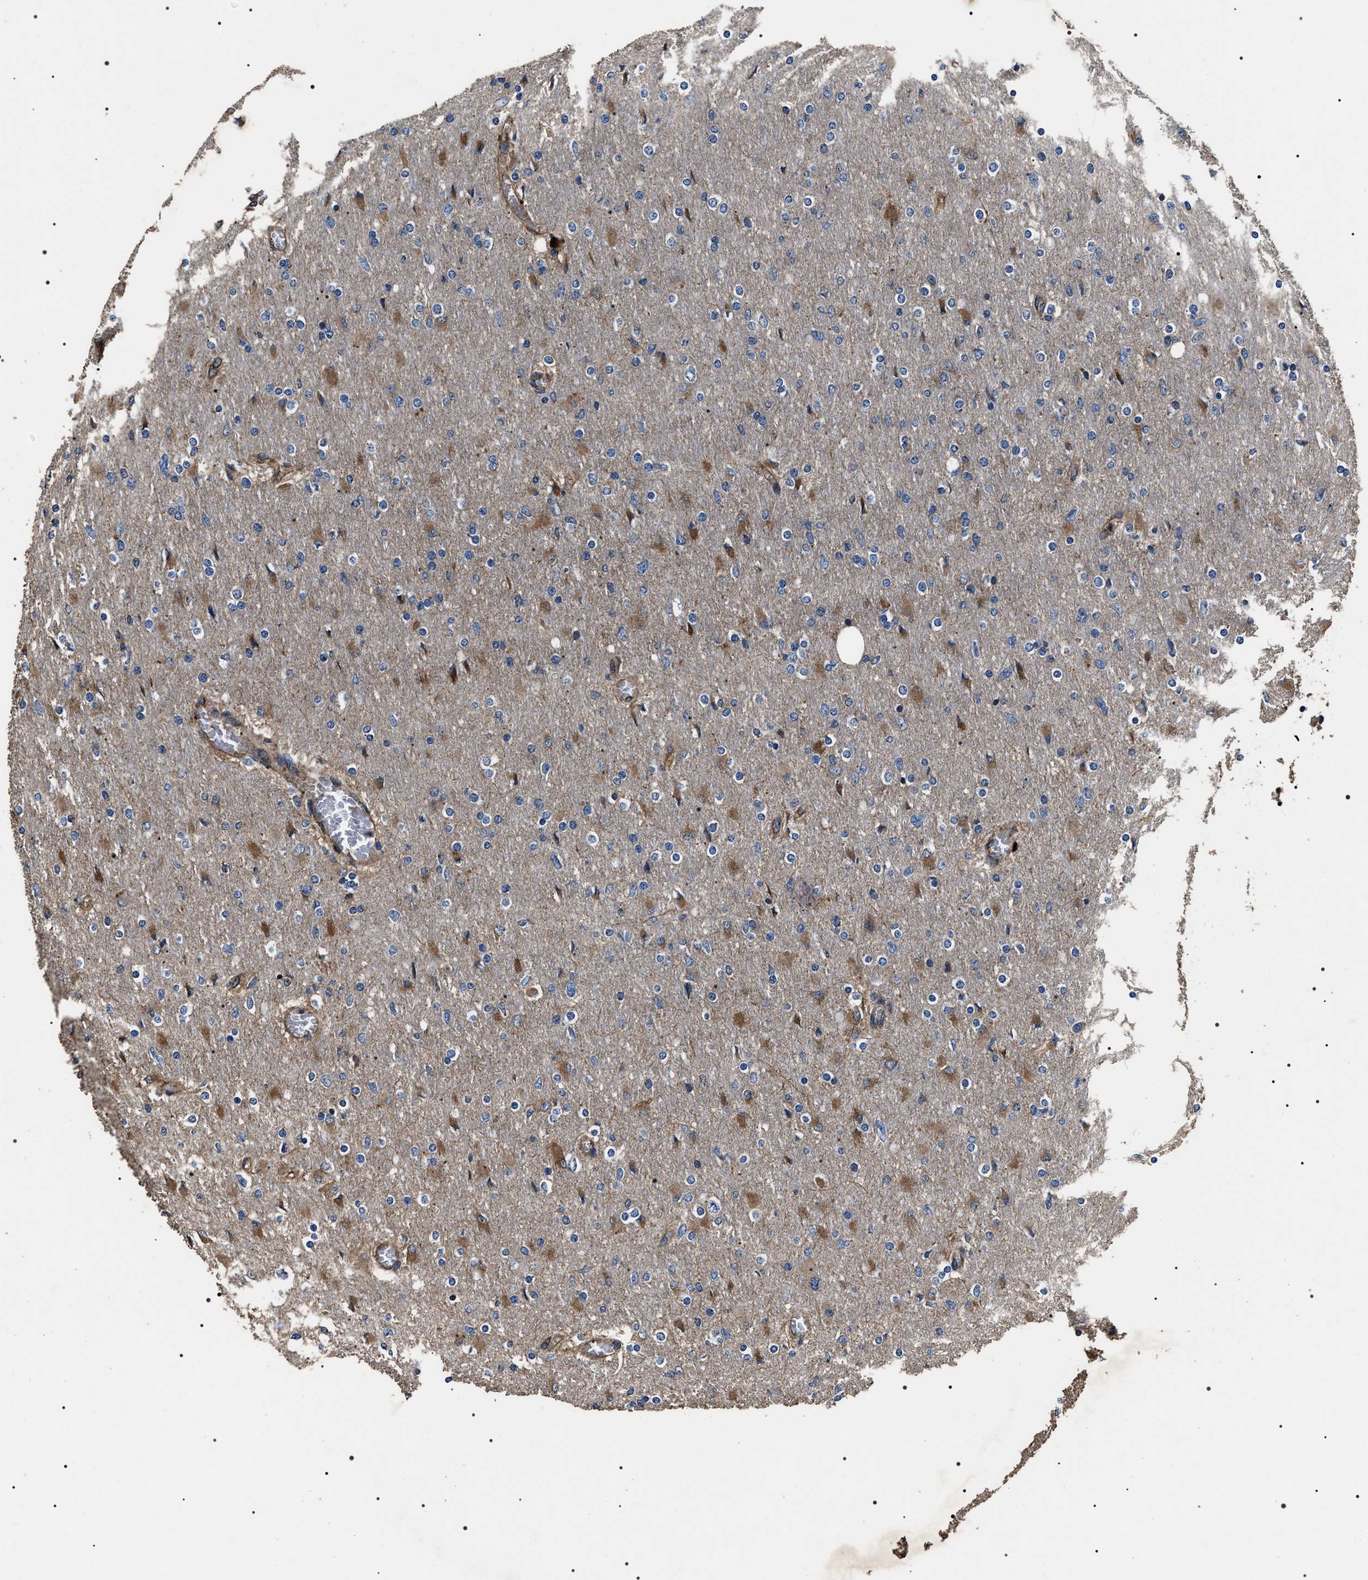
{"staining": {"intensity": "moderate", "quantity": "25%-75%", "location": "cytoplasmic/membranous"}, "tissue": "glioma", "cell_type": "Tumor cells", "image_type": "cancer", "snomed": [{"axis": "morphology", "description": "Glioma, malignant, High grade"}, {"axis": "topography", "description": "Cerebral cortex"}], "caption": "Brown immunohistochemical staining in human malignant high-grade glioma reveals moderate cytoplasmic/membranous expression in approximately 25%-75% of tumor cells. The staining was performed using DAB (3,3'-diaminobenzidine), with brown indicating positive protein expression. Nuclei are stained blue with hematoxylin.", "gene": "HSCB", "patient": {"sex": "female", "age": 36}}